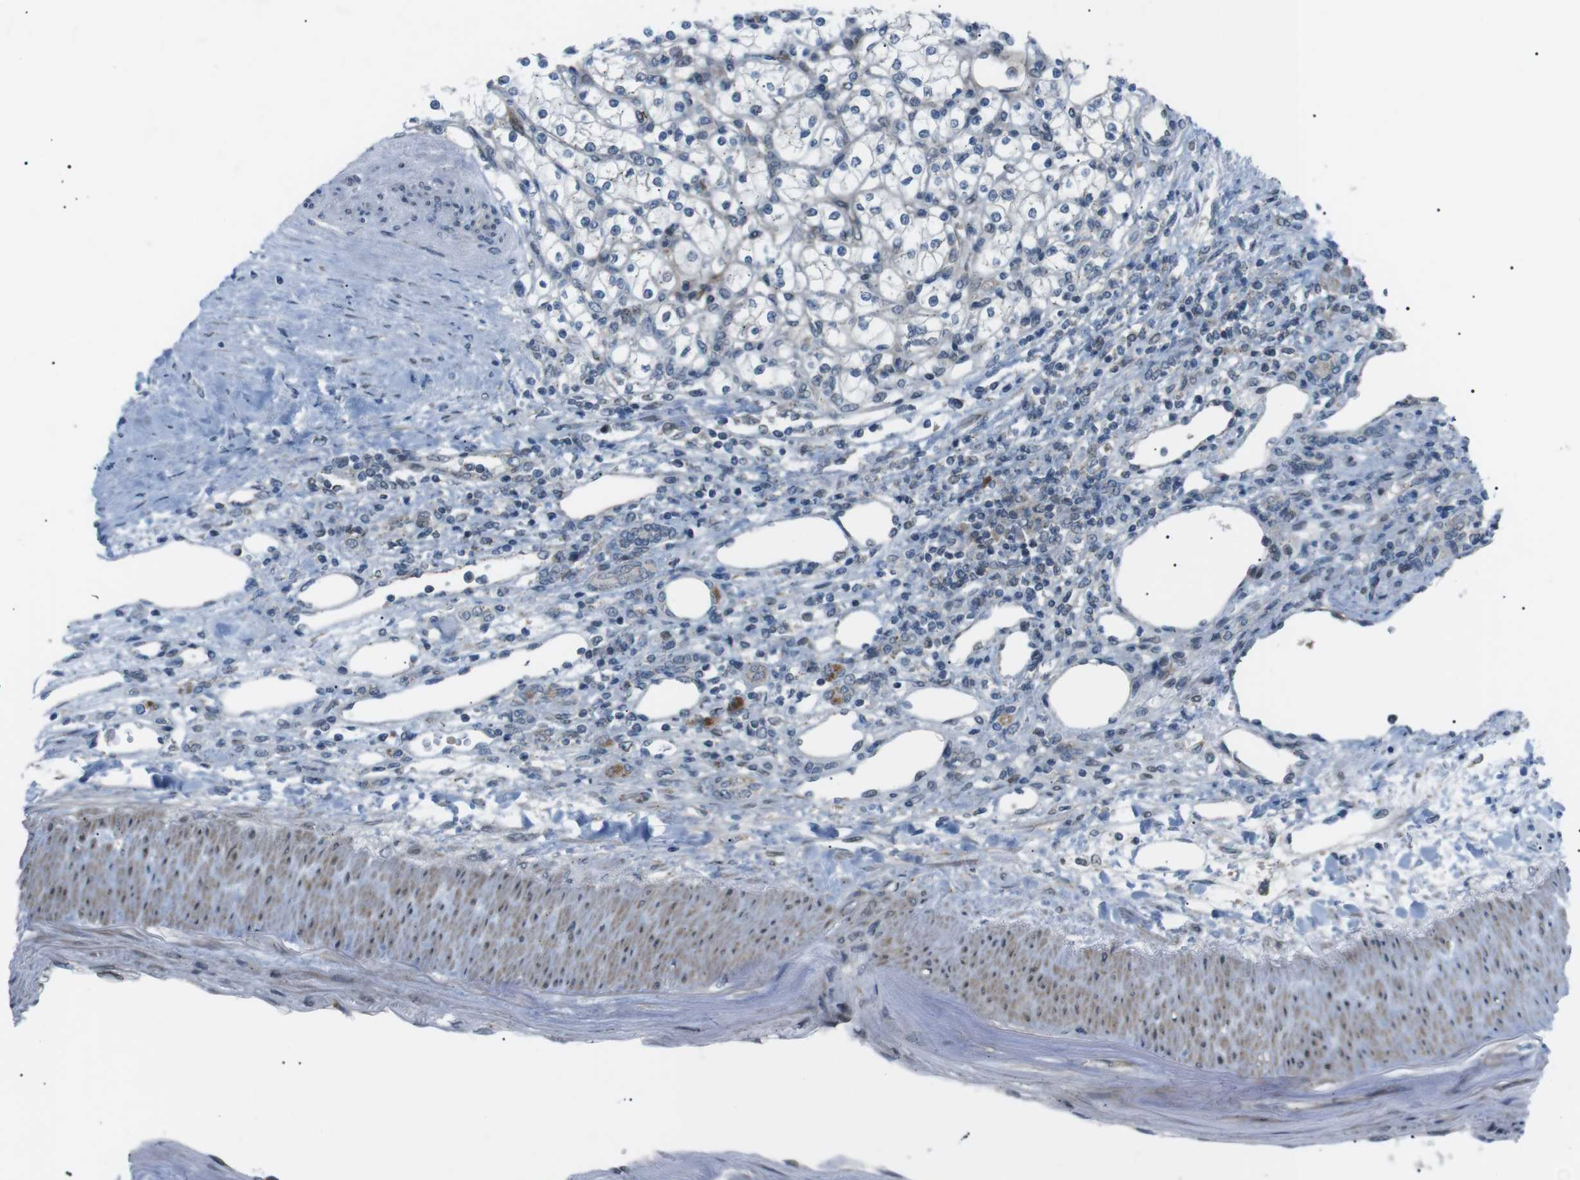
{"staining": {"intensity": "negative", "quantity": "none", "location": "none"}, "tissue": "renal cancer", "cell_type": "Tumor cells", "image_type": "cancer", "snomed": [{"axis": "morphology", "description": "Normal tissue, NOS"}, {"axis": "morphology", "description": "Adenocarcinoma, NOS"}, {"axis": "topography", "description": "Kidney"}], "caption": "Immunohistochemistry histopathology image of human renal adenocarcinoma stained for a protein (brown), which reveals no expression in tumor cells.", "gene": "ARID5B", "patient": {"sex": "female", "age": 55}}